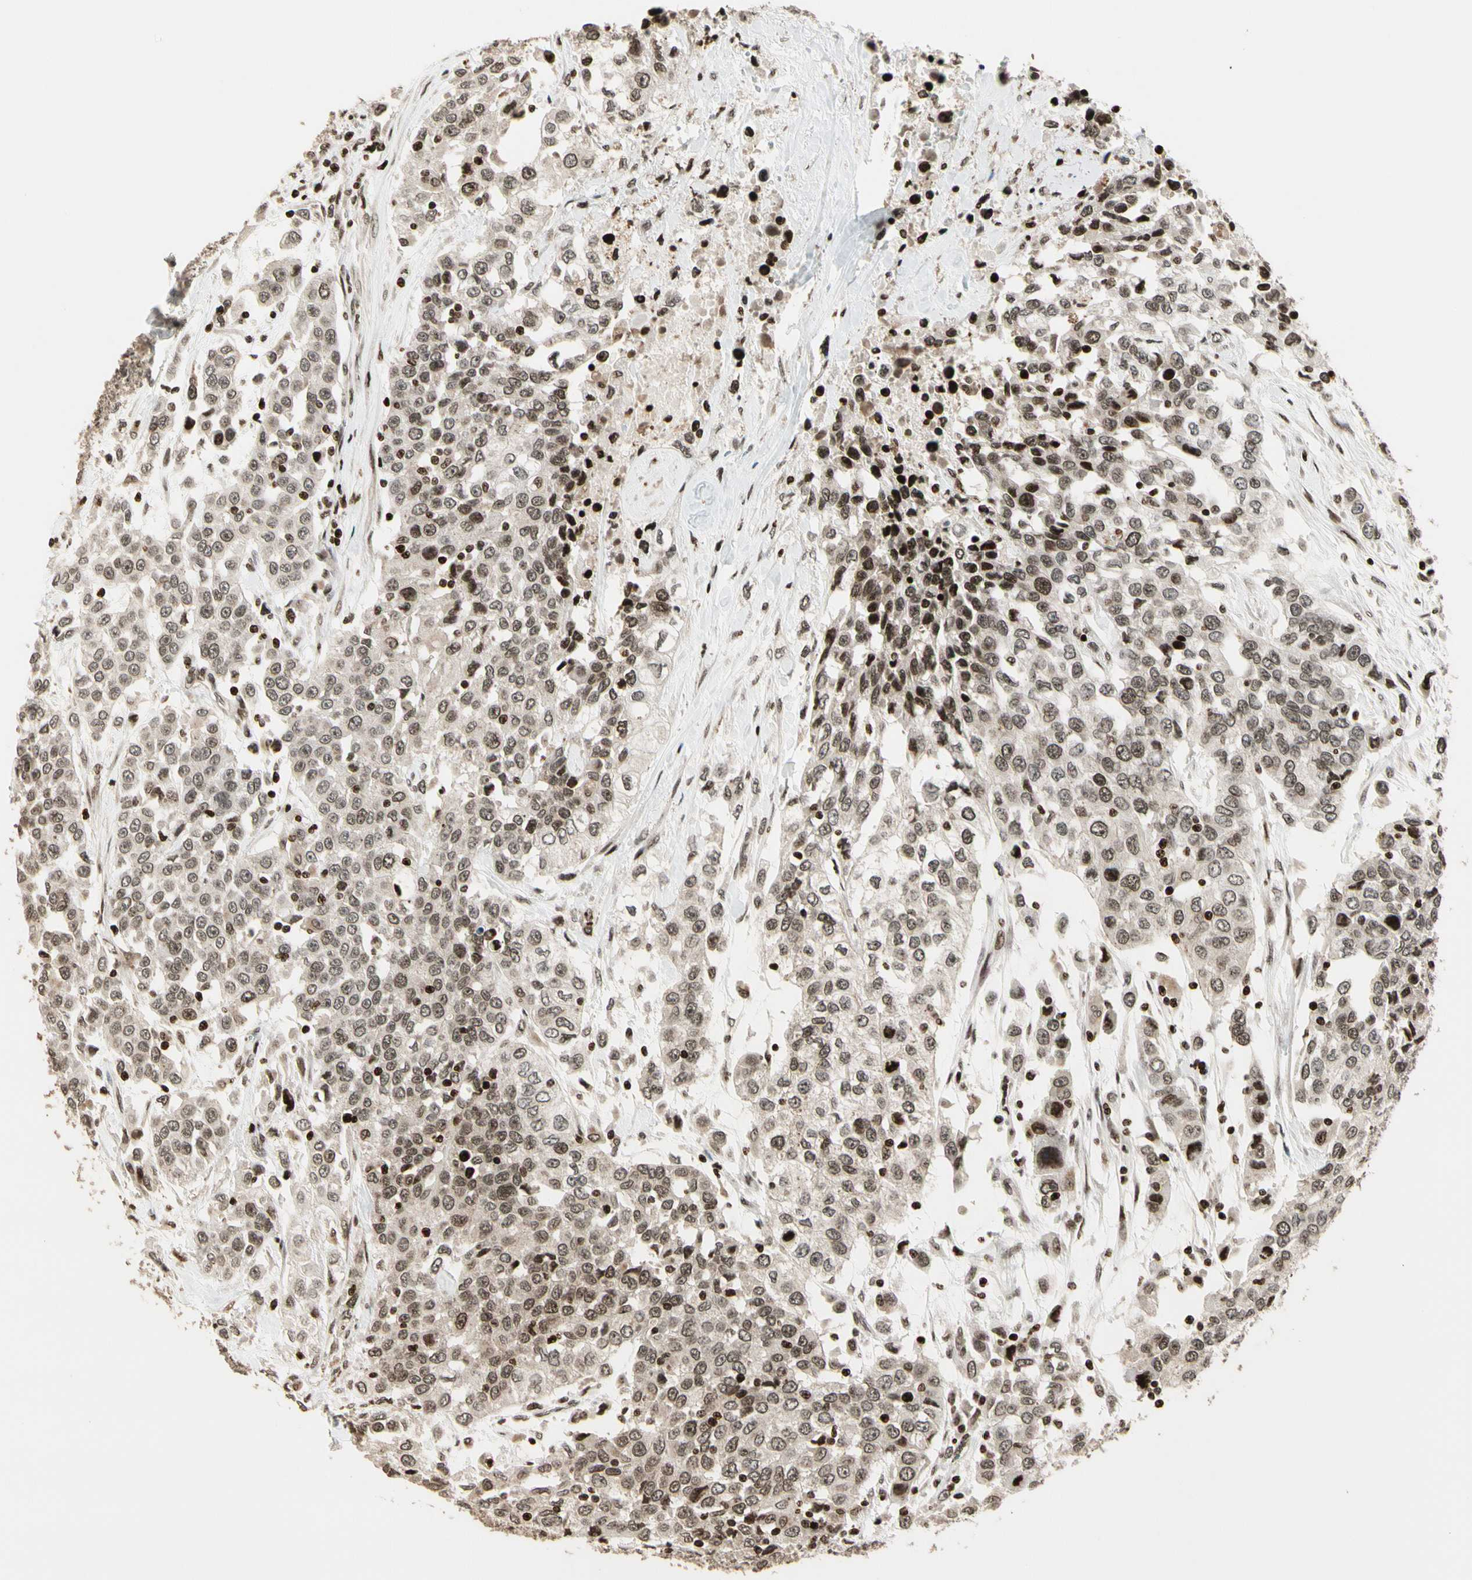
{"staining": {"intensity": "weak", "quantity": ">75%", "location": "nuclear"}, "tissue": "urothelial cancer", "cell_type": "Tumor cells", "image_type": "cancer", "snomed": [{"axis": "morphology", "description": "Urothelial carcinoma, High grade"}, {"axis": "topography", "description": "Urinary bladder"}], "caption": "Weak nuclear protein staining is appreciated in about >75% of tumor cells in urothelial carcinoma (high-grade). The staining was performed using DAB (3,3'-diaminobenzidine), with brown indicating positive protein expression. Nuclei are stained blue with hematoxylin.", "gene": "TSHZ3", "patient": {"sex": "female", "age": 80}}